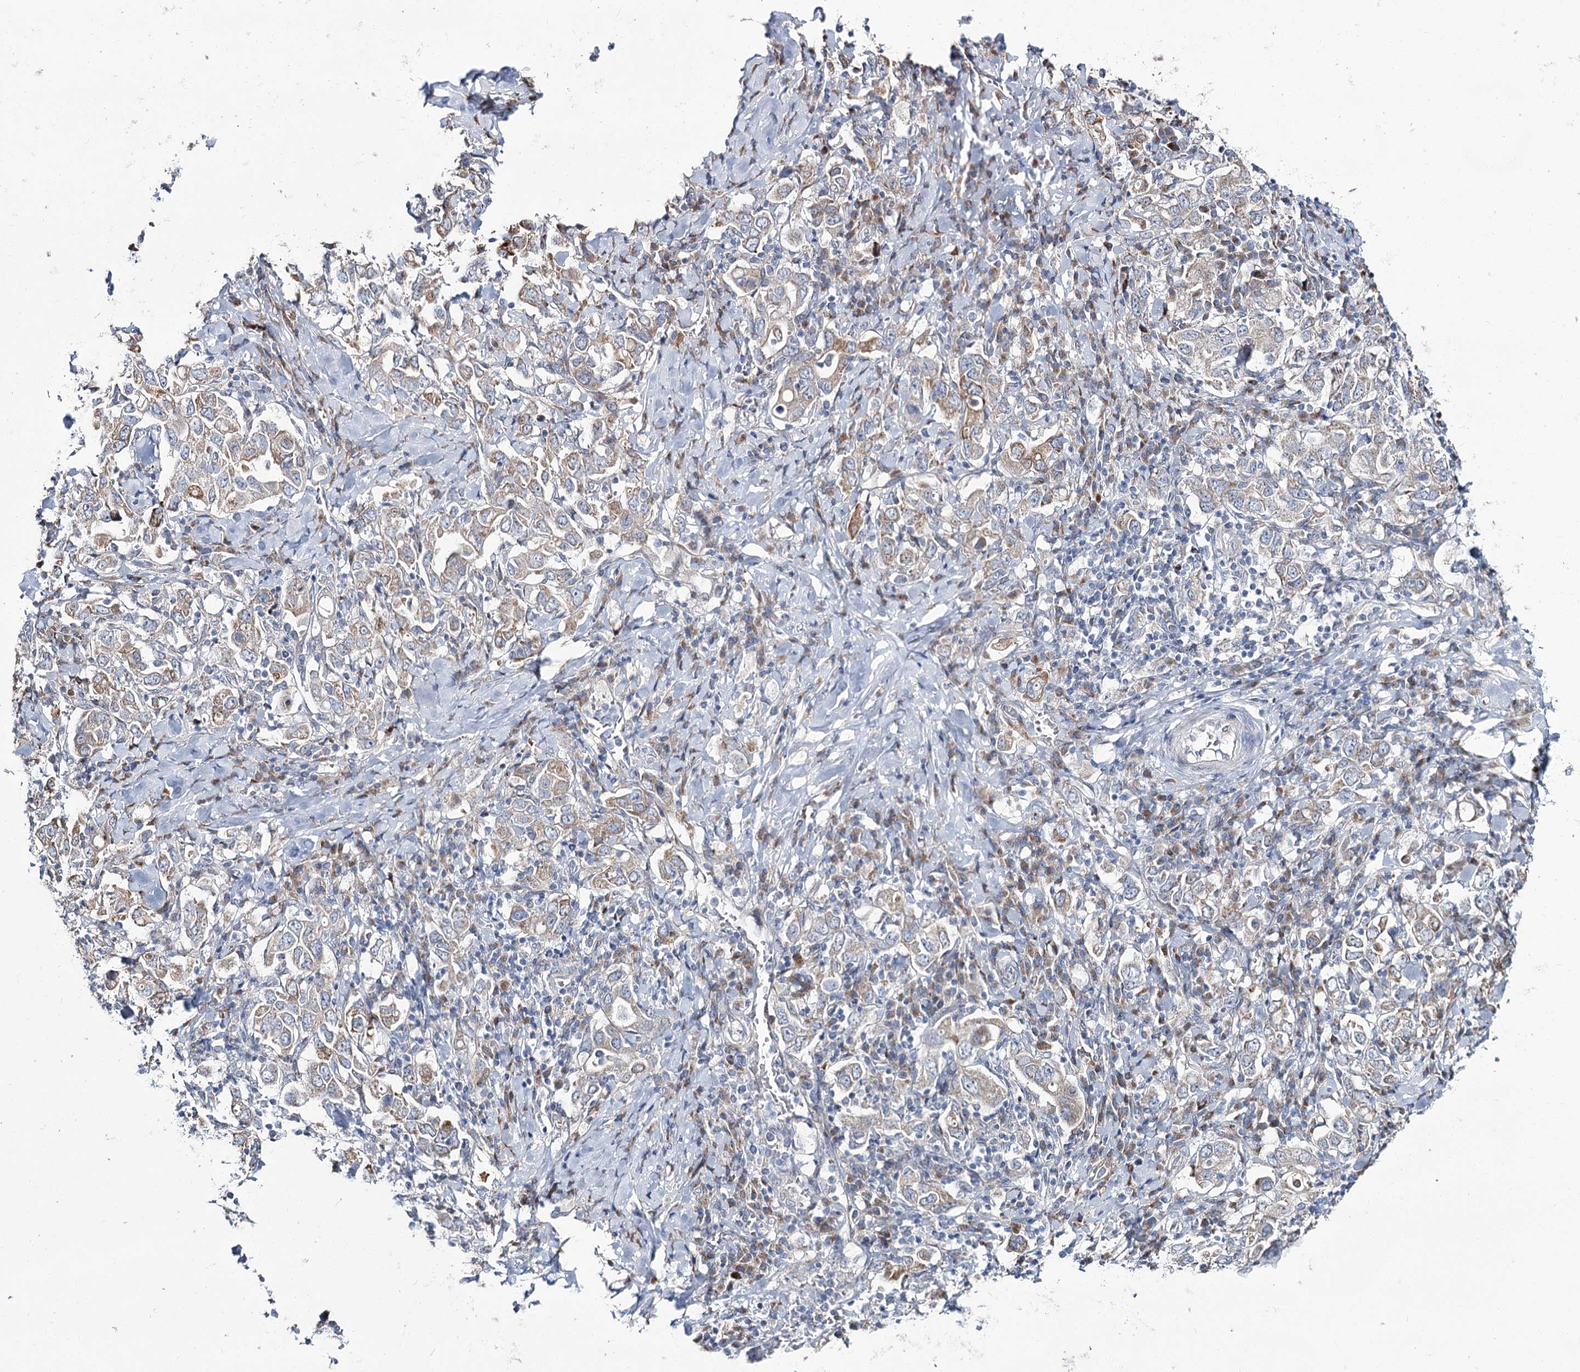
{"staining": {"intensity": "weak", "quantity": ">75%", "location": "cytoplasmic/membranous"}, "tissue": "stomach cancer", "cell_type": "Tumor cells", "image_type": "cancer", "snomed": [{"axis": "morphology", "description": "Adenocarcinoma, NOS"}, {"axis": "topography", "description": "Stomach, upper"}], "caption": "A micrograph of human adenocarcinoma (stomach) stained for a protein displays weak cytoplasmic/membranous brown staining in tumor cells. (Brightfield microscopy of DAB IHC at high magnification).", "gene": "CPLANE1", "patient": {"sex": "male", "age": 62}}